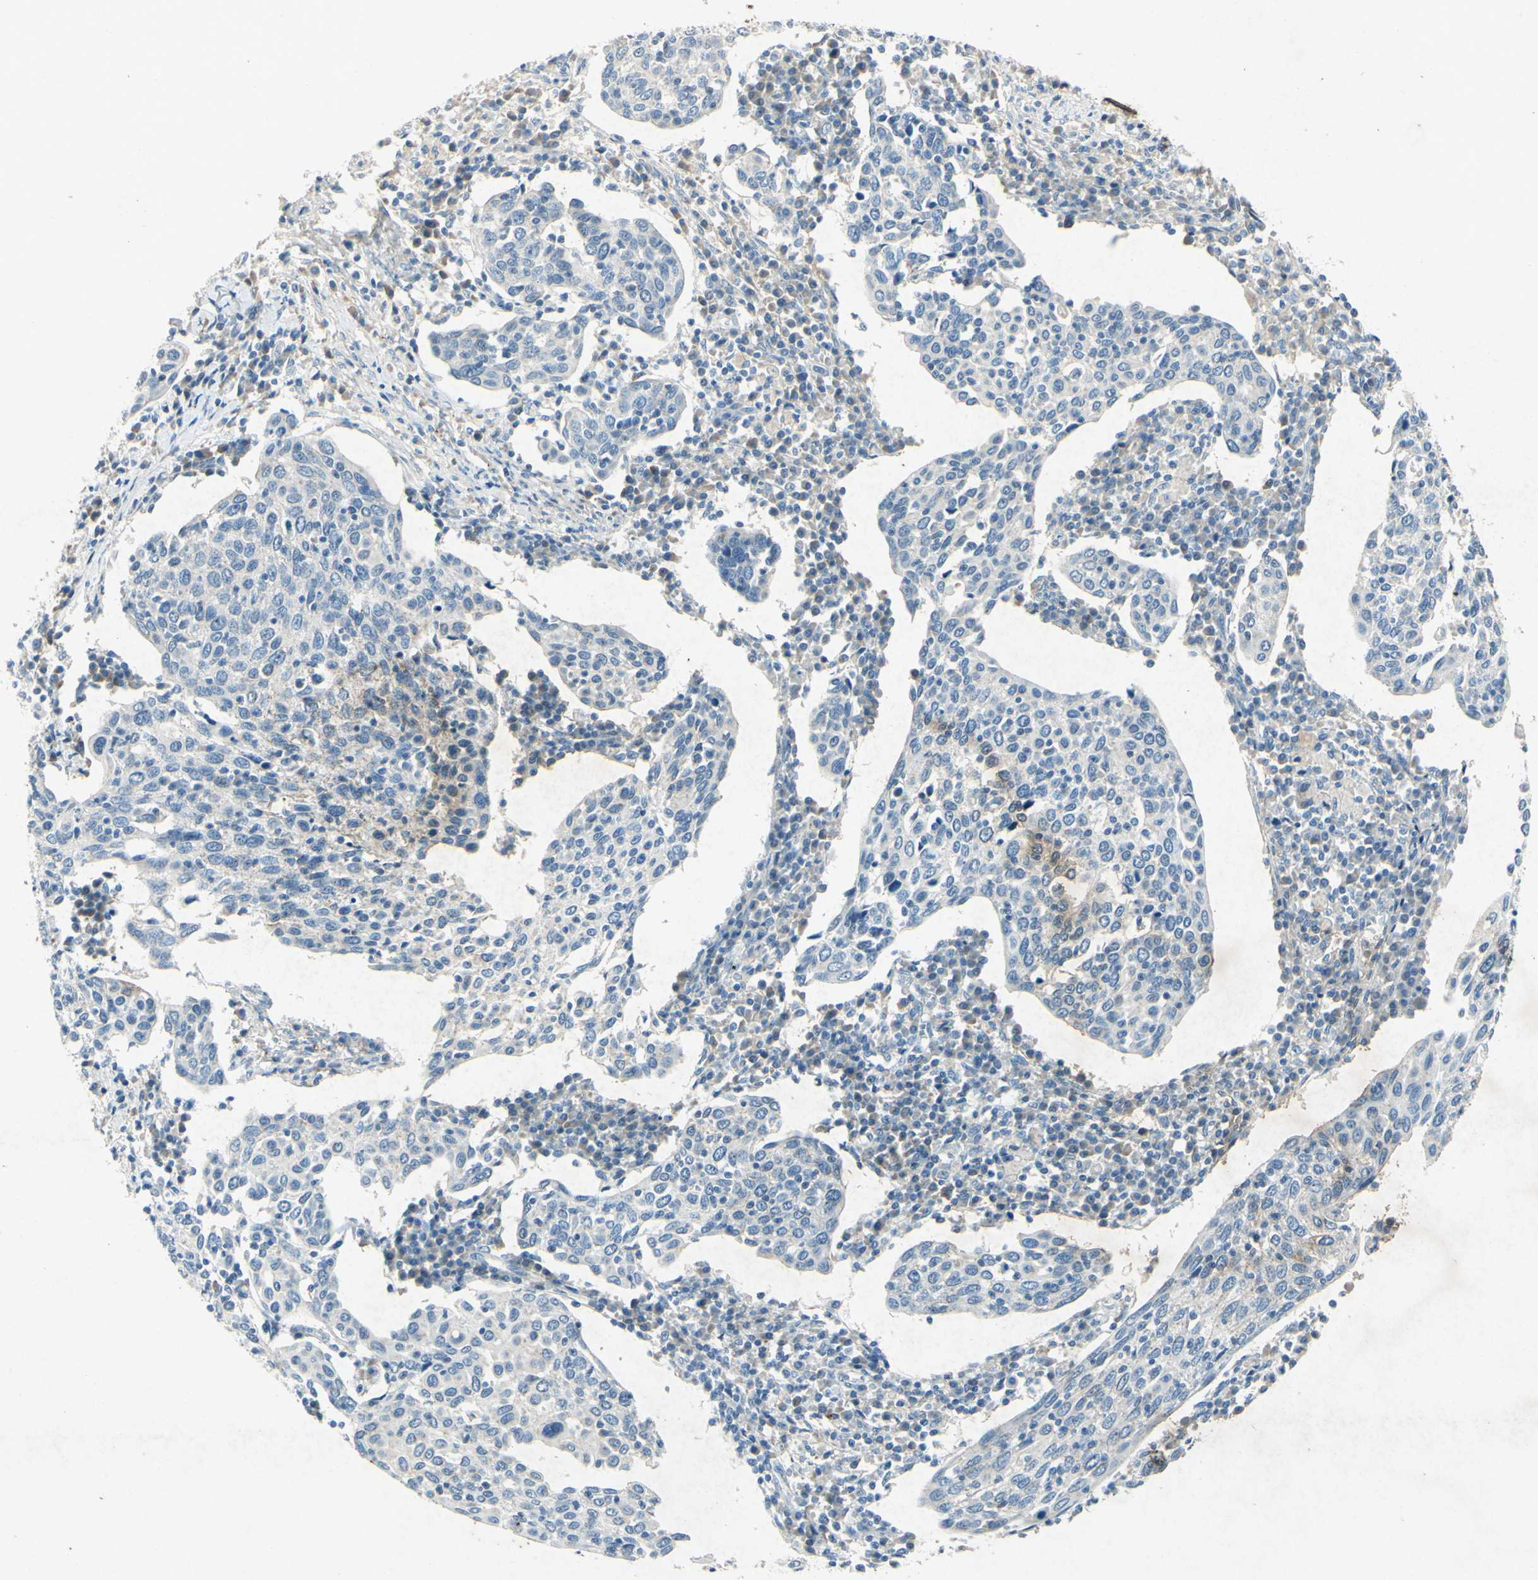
{"staining": {"intensity": "negative", "quantity": "none", "location": "none"}, "tissue": "cervical cancer", "cell_type": "Tumor cells", "image_type": "cancer", "snomed": [{"axis": "morphology", "description": "Squamous cell carcinoma, NOS"}, {"axis": "topography", "description": "Cervix"}], "caption": "Immunohistochemical staining of human squamous cell carcinoma (cervical) reveals no significant positivity in tumor cells.", "gene": "SNAP91", "patient": {"sex": "female", "age": 40}}